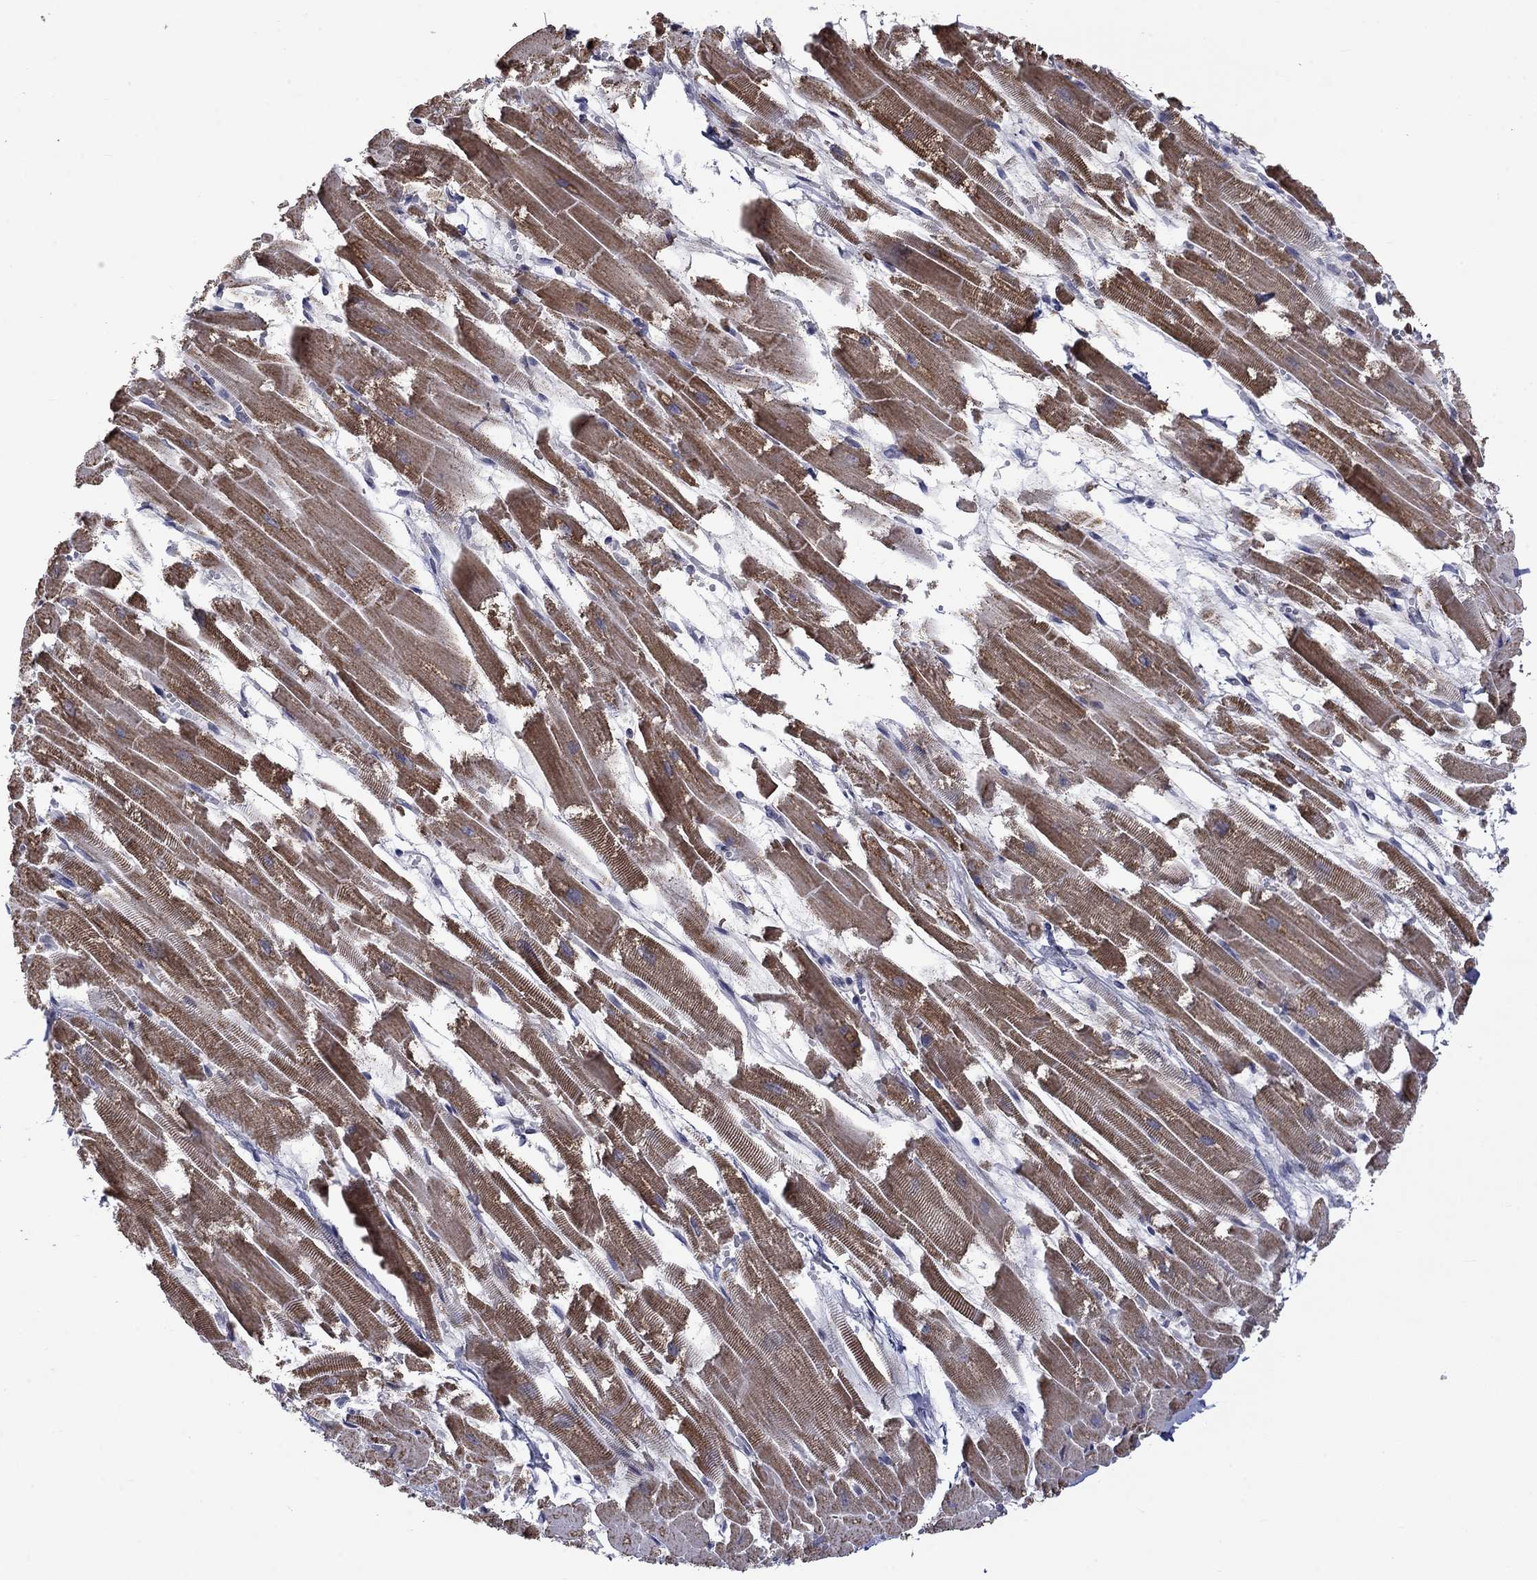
{"staining": {"intensity": "strong", "quantity": "25%-75%", "location": "cytoplasmic/membranous"}, "tissue": "heart muscle", "cell_type": "Cardiomyocytes", "image_type": "normal", "snomed": [{"axis": "morphology", "description": "Normal tissue, NOS"}, {"axis": "topography", "description": "Heart"}], "caption": "The immunohistochemical stain highlights strong cytoplasmic/membranous positivity in cardiomyocytes of benign heart muscle.", "gene": "KCNJ16", "patient": {"sex": "female", "age": 52}}